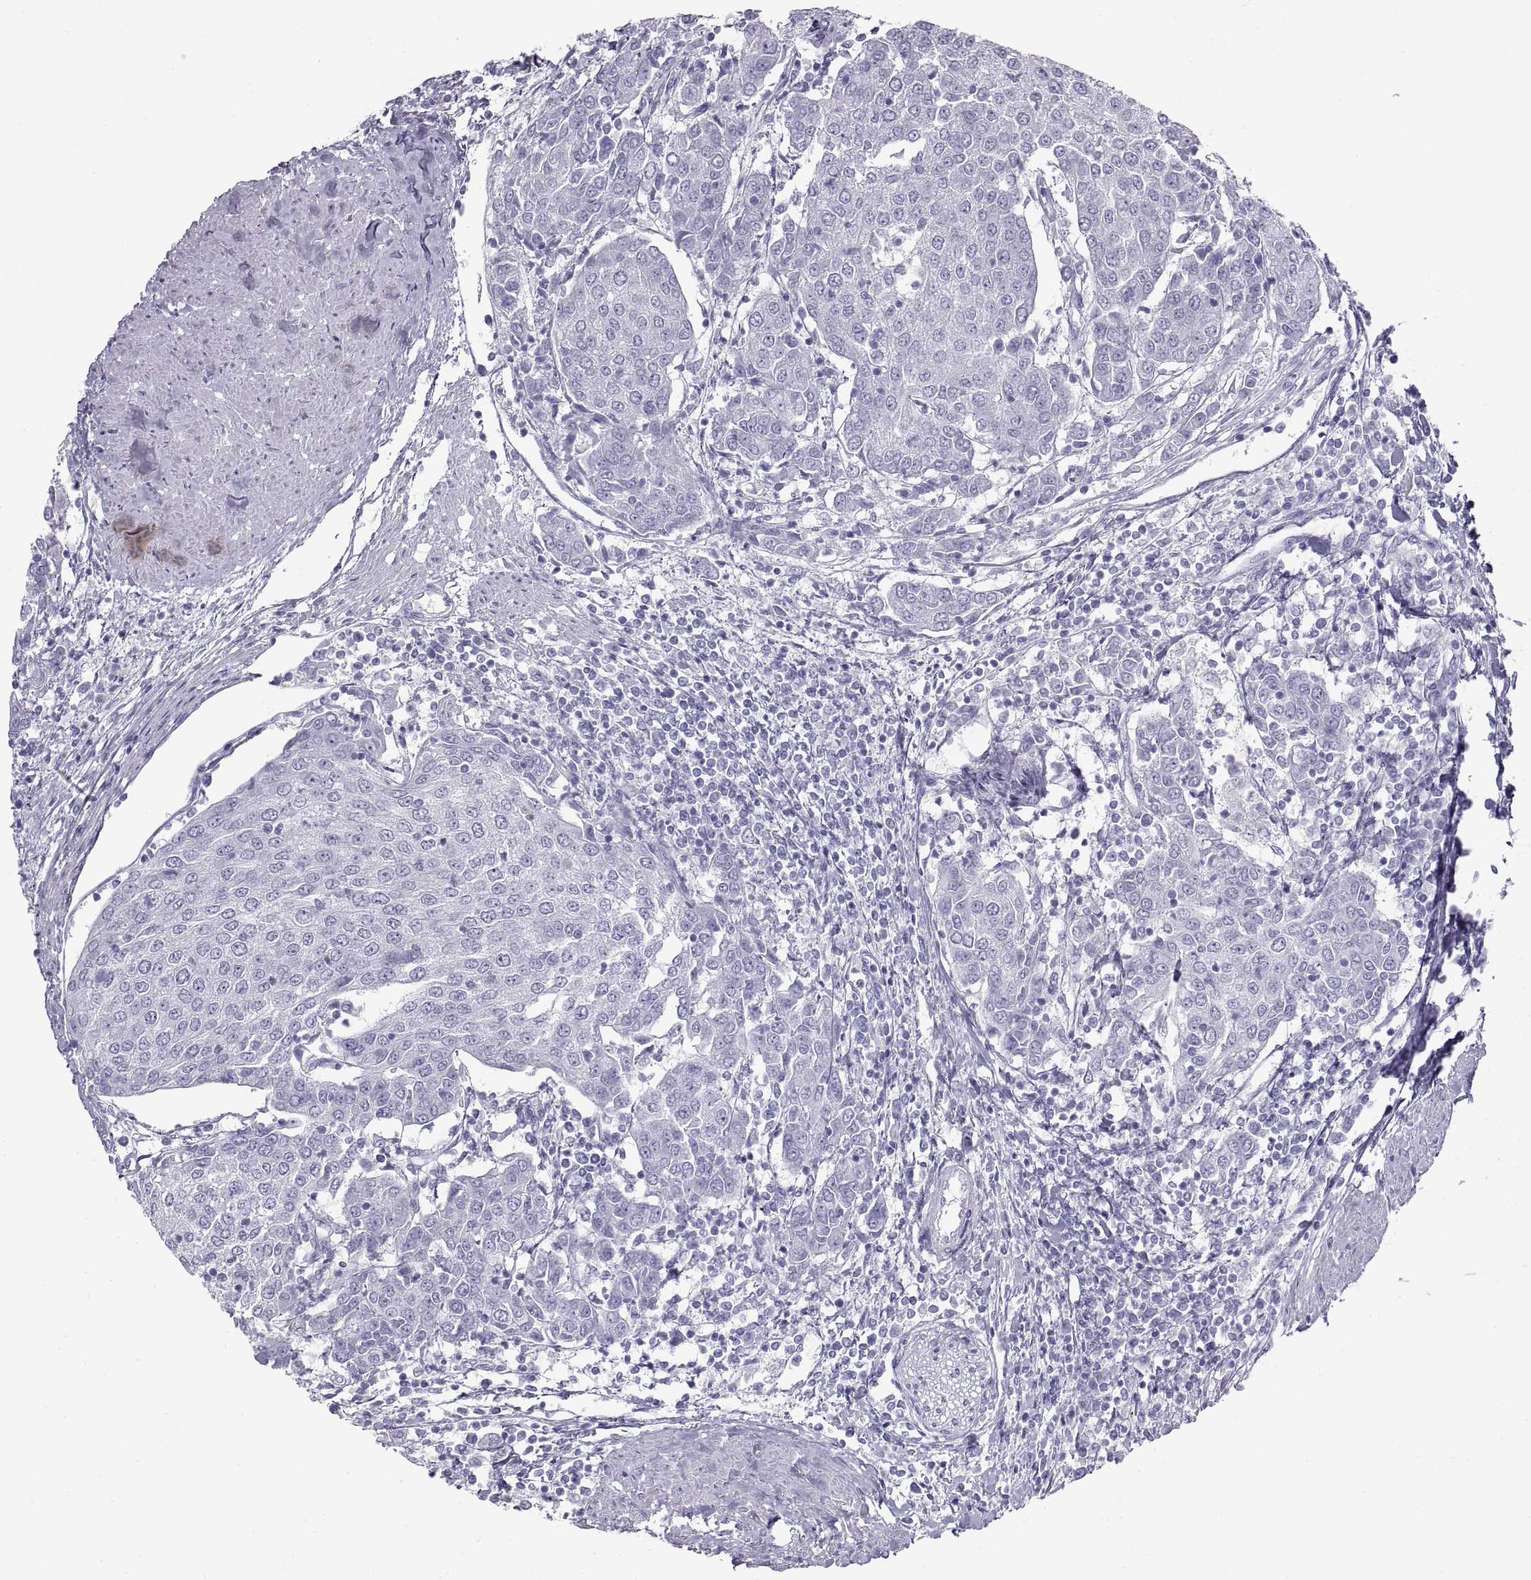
{"staining": {"intensity": "negative", "quantity": "none", "location": "none"}, "tissue": "urothelial cancer", "cell_type": "Tumor cells", "image_type": "cancer", "snomed": [{"axis": "morphology", "description": "Urothelial carcinoma, High grade"}, {"axis": "topography", "description": "Urinary bladder"}], "caption": "Immunohistochemistry of human urothelial cancer reveals no staining in tumor cells. Brightfield microscopy of IHC stained with DAB (3,3'-diaminobenzidine) (brown) and hematoxylin (blue), captured at high magnification.", "gene": "SEMG1", "patient": {"sex": "female", "age": 85}}